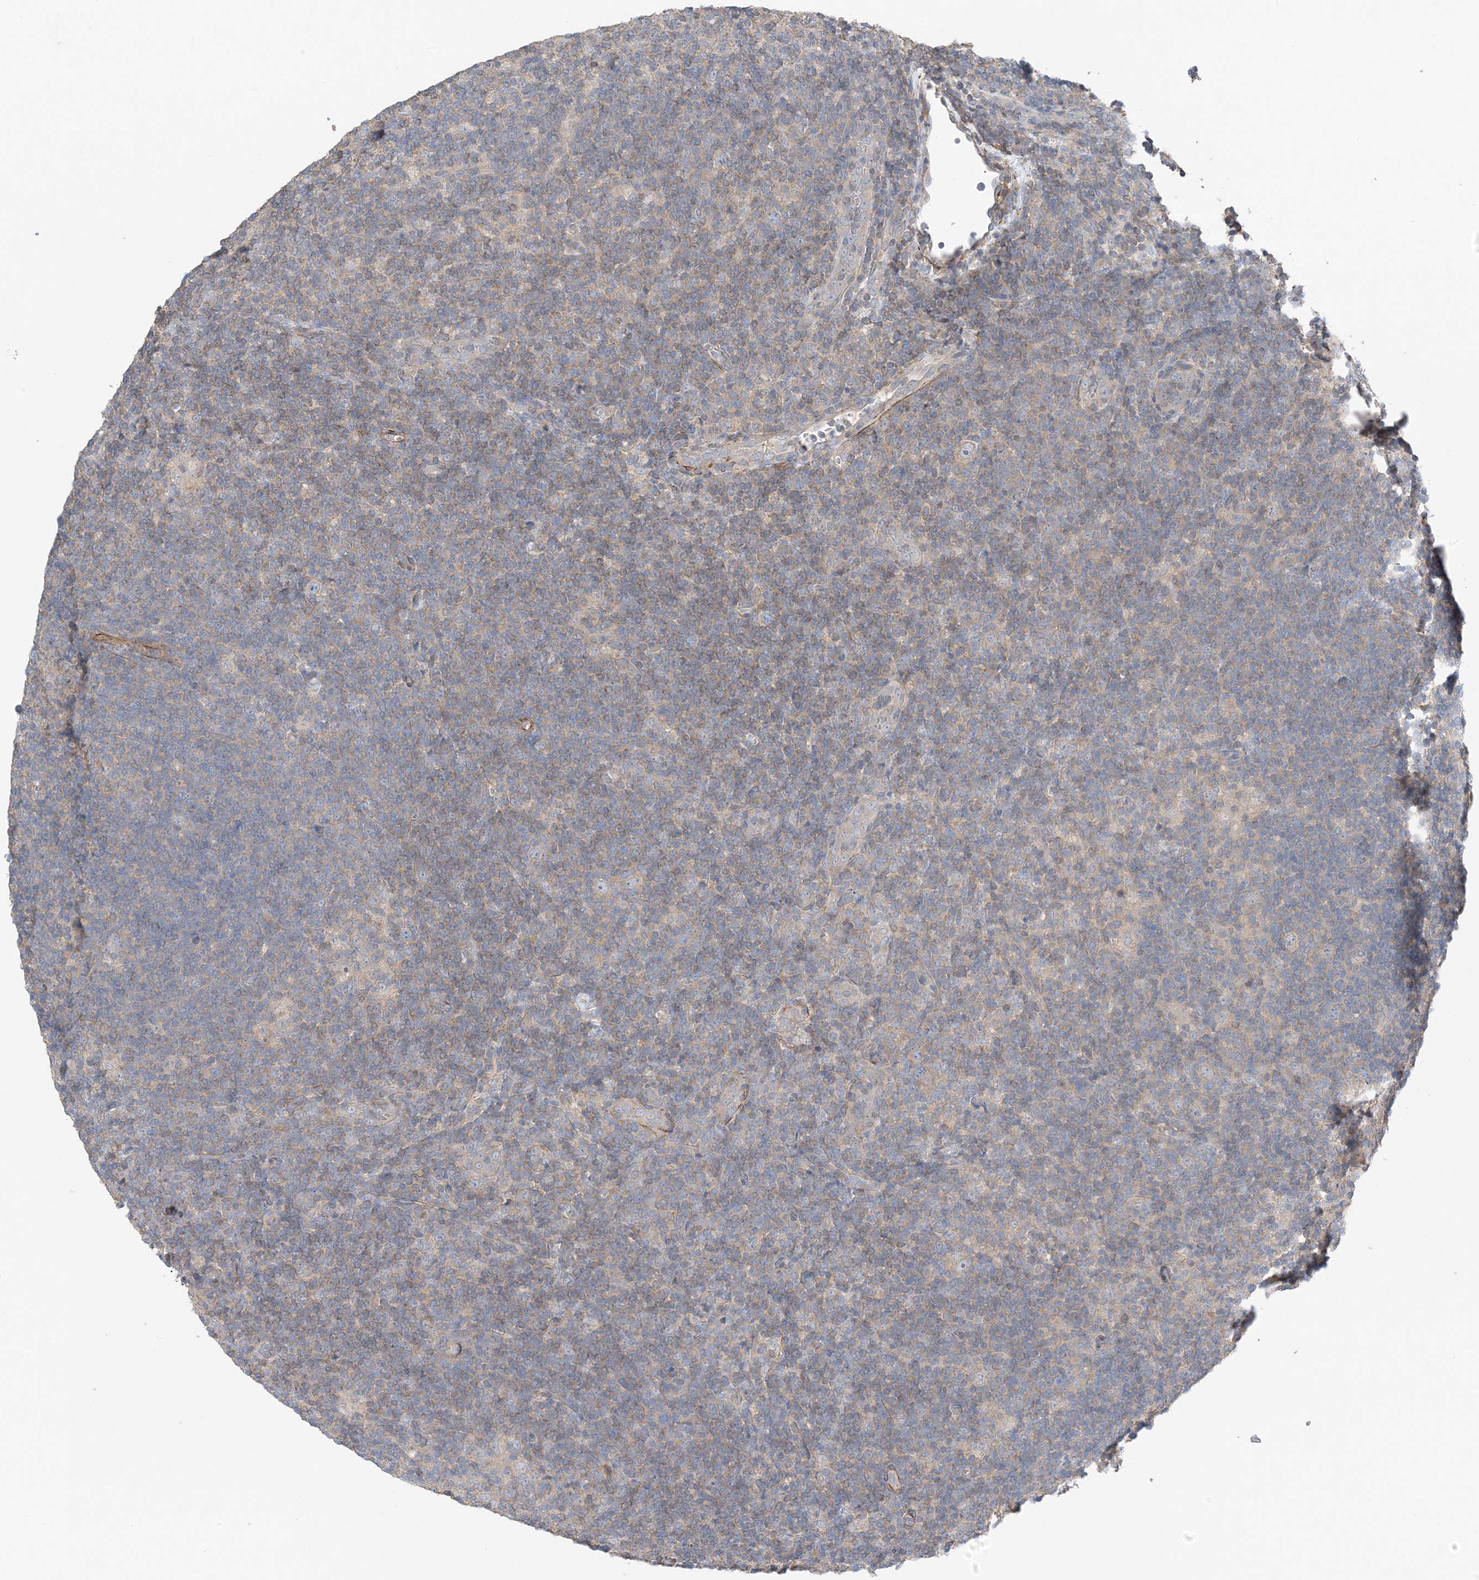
{"staining": {"intensity": "negative", "quantity": "none", "location": "none"}, "tissue": "lymphoma", "cell_type": "Tumor cells", "image_type": "cancer", "snomed": [{"axis": "morphology", "description": "Hodgkin's disease, NOS"}, {"axis": "topography", "description": "Lymph node"}], "caption": "Tumor cells are negative for brown protein staining in Hodgkin's disease.", "gene": "KIFBP", "patient": {"sex": "female", "age": 57}}